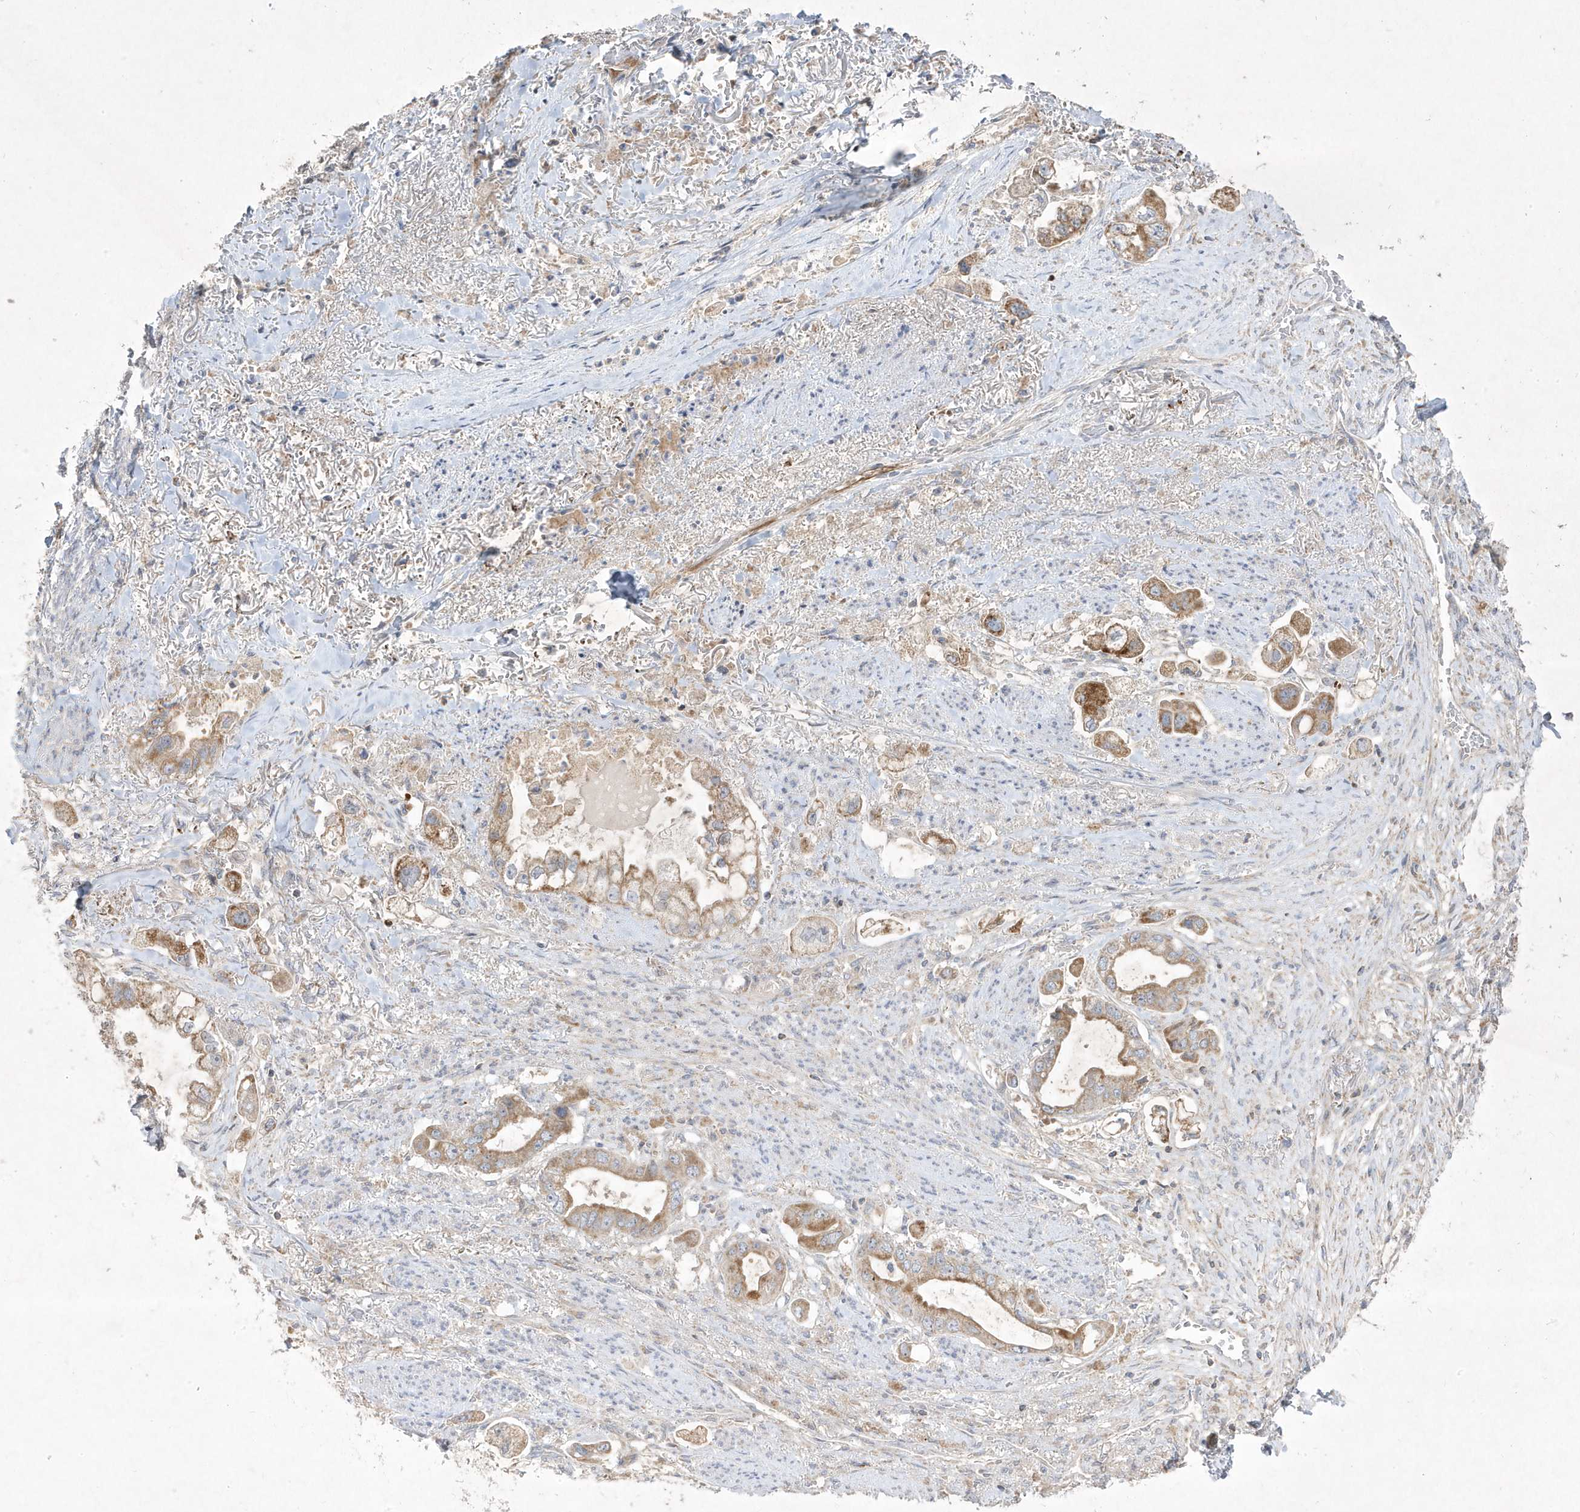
{"staining": {"intensity": "moderate", "quantity": ">75%", "location": "cytoplasmic/membranous"}, "tissue": "stomach cancer", "cell_type": "Tumor cells", "image_type": "cancer", "snomed": [{"axis": "morphology", "description": "Adenocarcinoma, NOS"}, {"axis": "topography", "description": "Stomach"}], "caption": "The image reveals immunohistochemical staining of stomach cancer (adenocarcinoma). There is moderate cytoplasmic/membranous staining is seen in about >75% of tumor cells.", "gene": "ADAMTSL3", "patient": {"sex": "male", "age": 62}}